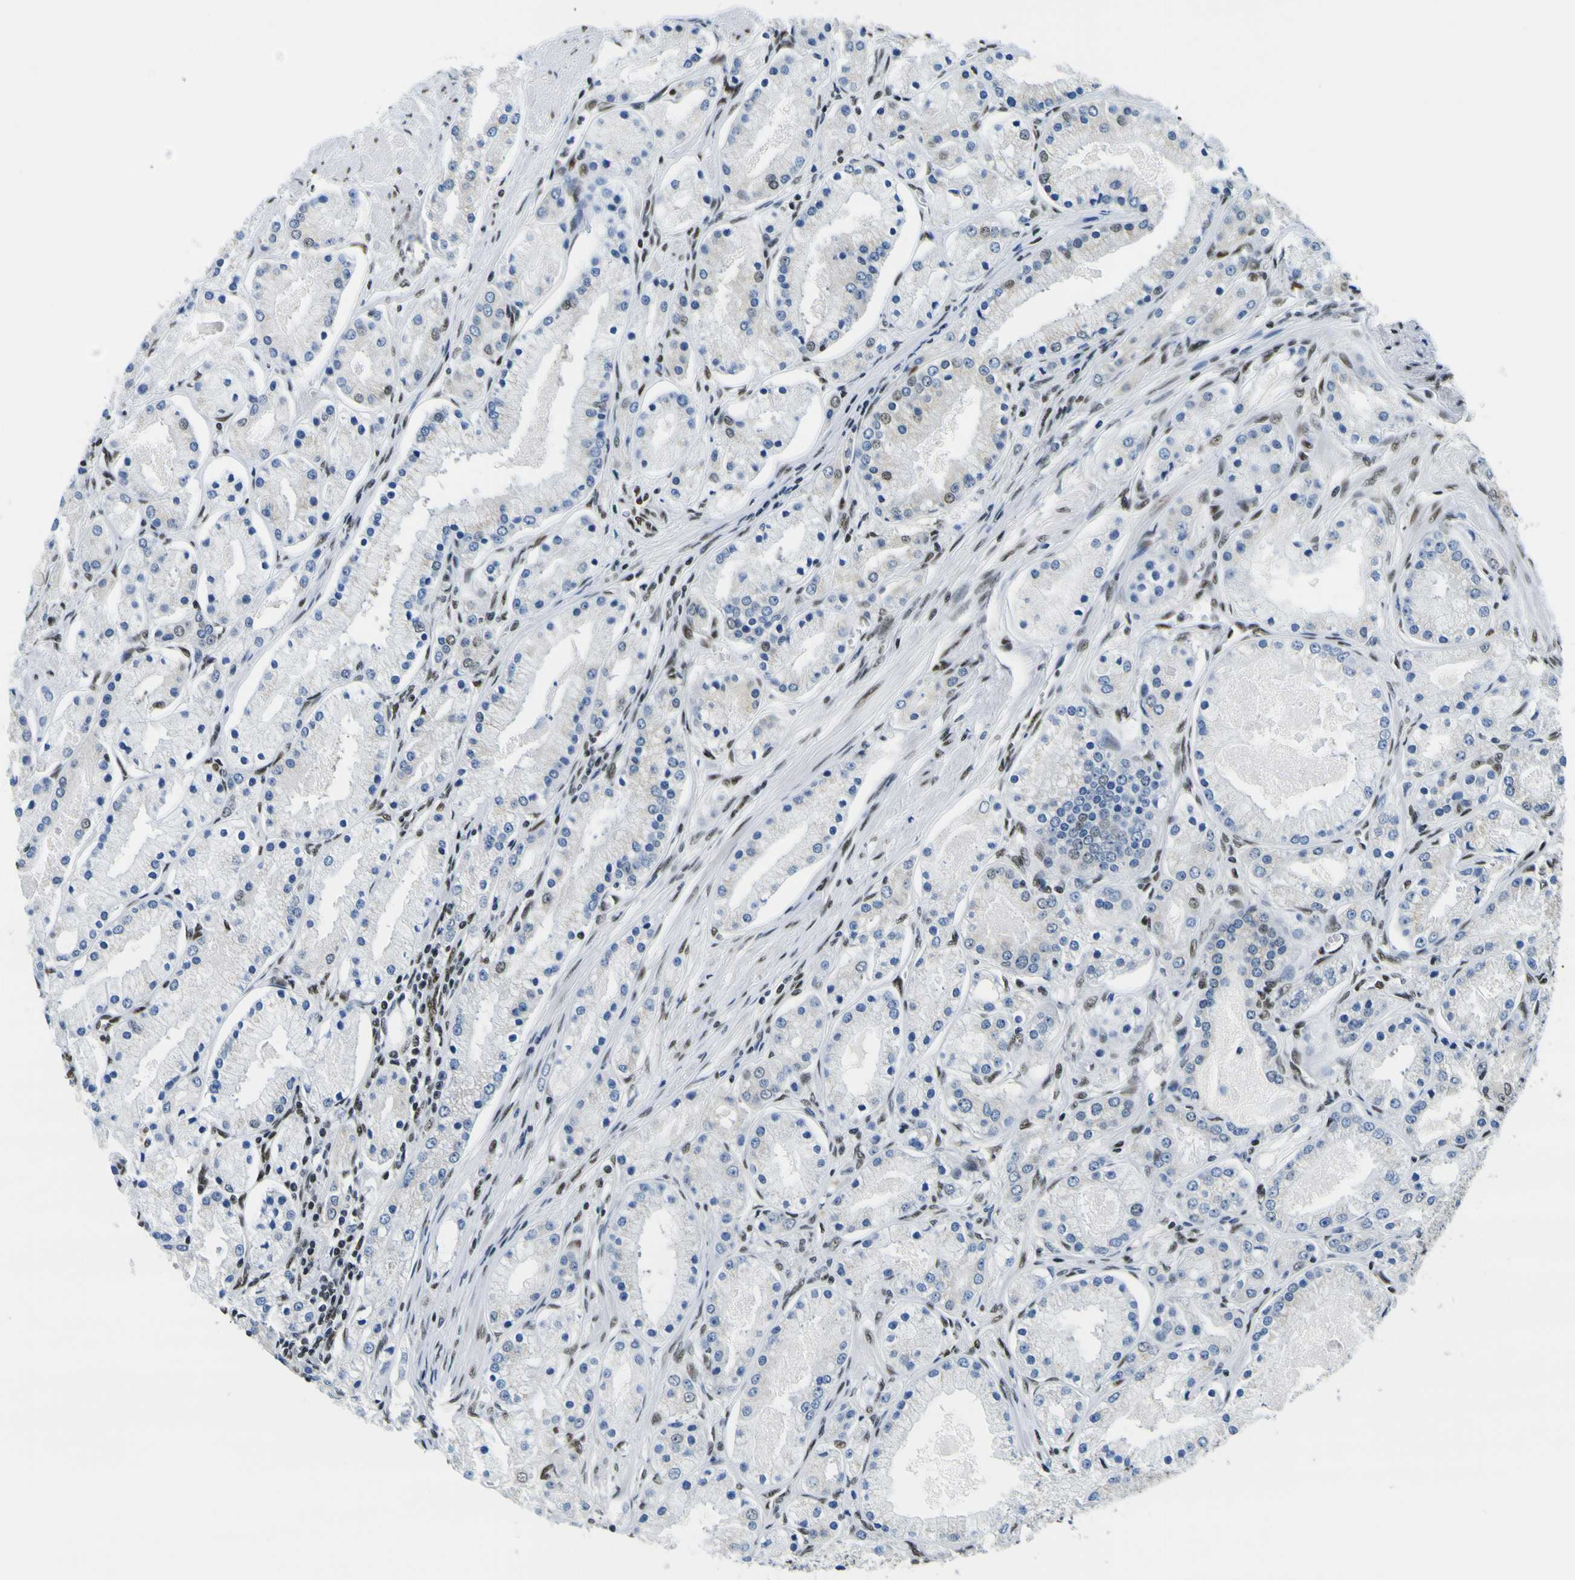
{"staining": {"intensity": "strong", "quantity": "<25%", "location": "nuclear"}, "tissue": "prostate cancer", "cell_type": "Tumor cells", "image_type": "cancer", "snomed": [{"axis": "morphology", "description": "Adenocarcinoma, High grade"}, {"axis": "topography", "description": "Prostate"}], "caption": "Immunohistochemistry of human prostate adenocarcinoma (high-grade) shows medium levels of strong nuclear positivity in approximately <25% of tumor cells.", "gene": "SP1", "patient": {"sex": "male", "age": 66}}